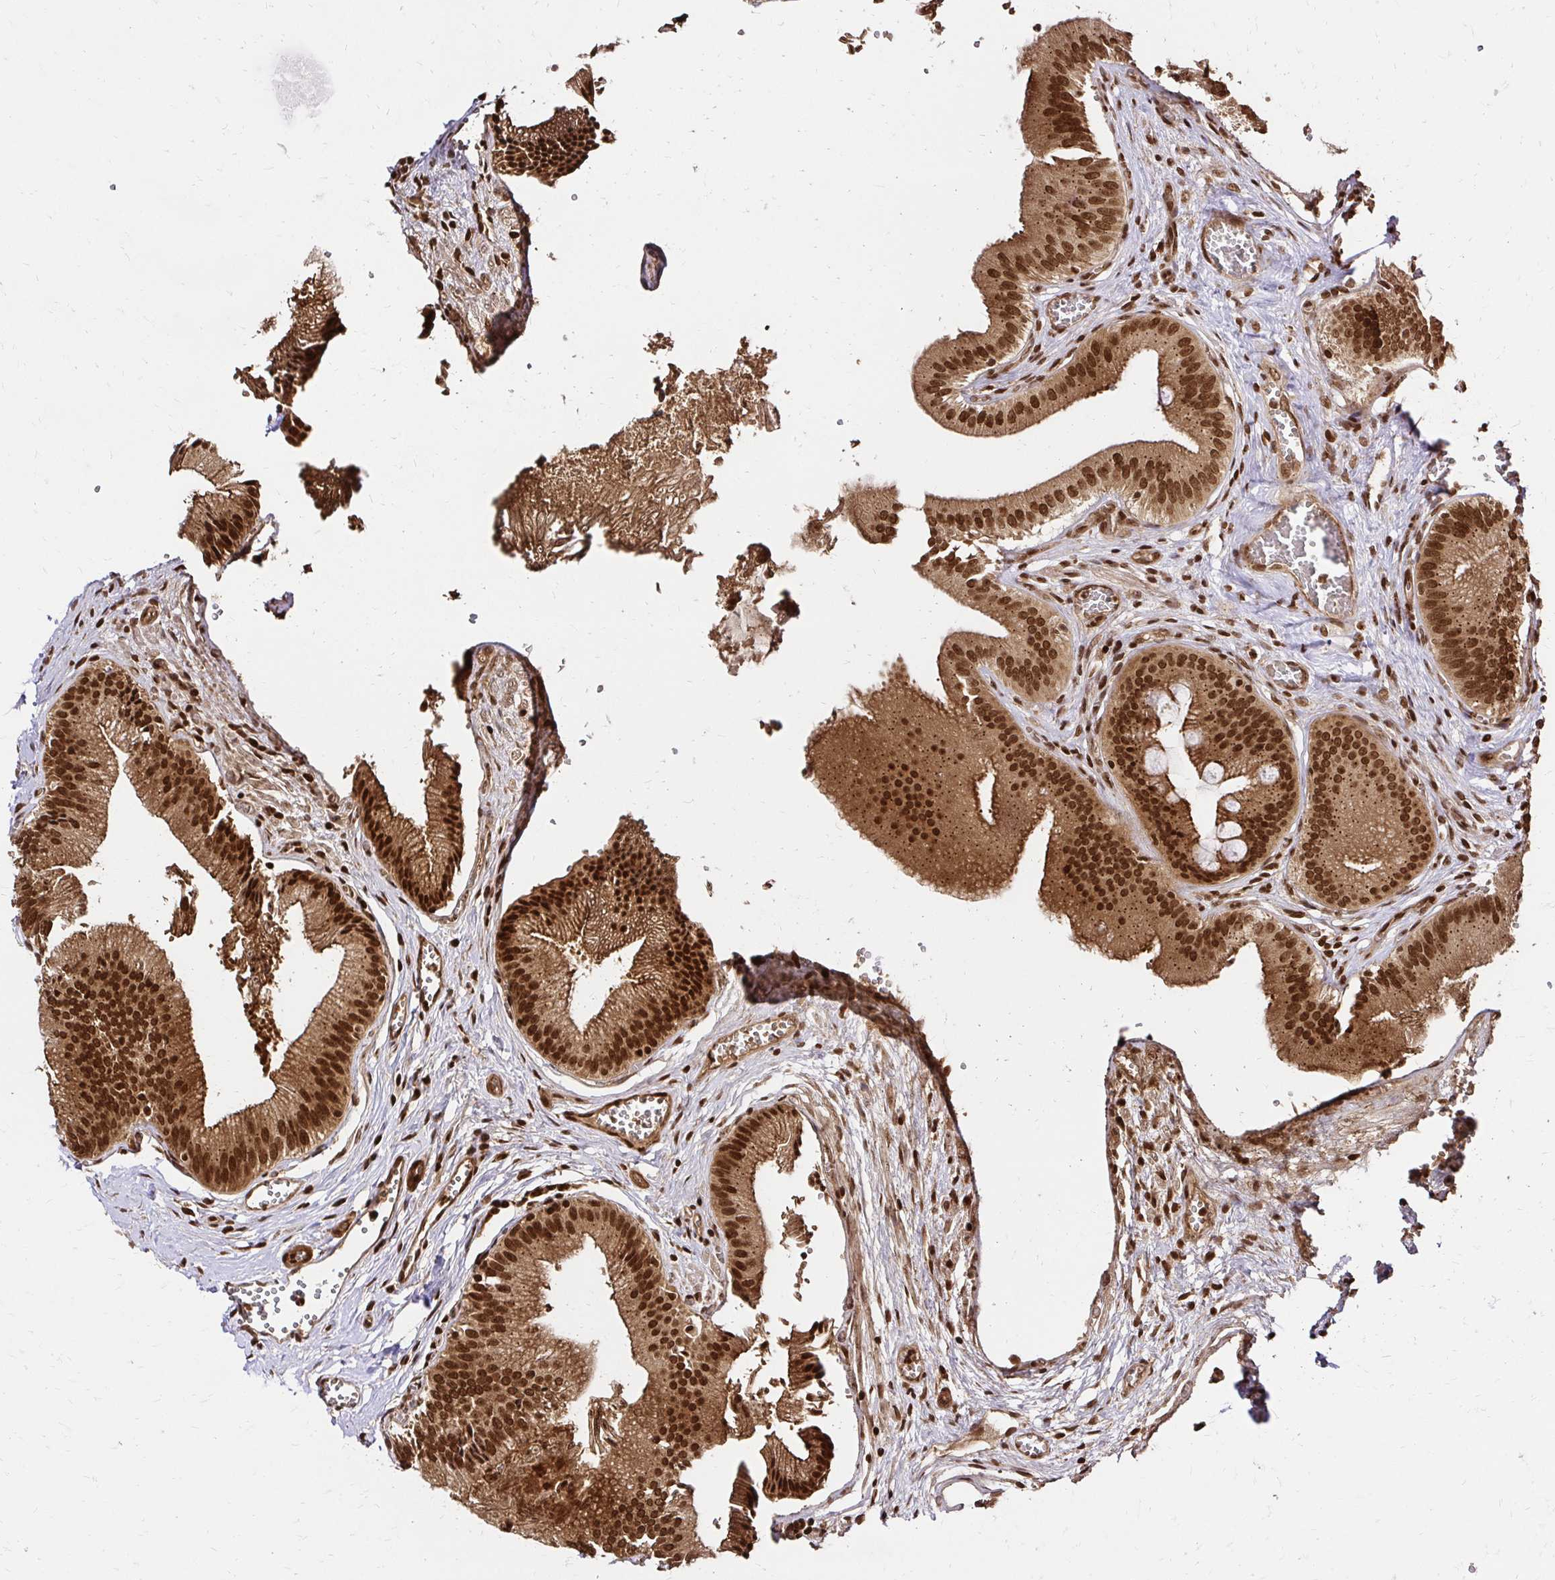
{"staining": {"intensity": "strong", "quantity": ">75%", "location": "cytoplasmic/membranous,nuclear"}, "tissue": "gallbladder", "cell_type": "Glandular cells", "image_type": "normal", "snomed": [{"axis": "morphology", "description": "Normal tissue, NOS"}, {"axis": "topography", "description": "Gallbladder"}], "caption": "An image of human gallbladder stained for a protein reveals strong cytoplasmic/membranous,nuclear brown staining in glandular cells. The protein of interest is stained brown, and the nuclei are stained in blue (DAB (3,3'-diaminobenzidine) IHC with brightfield microscopy, high magnification).", "gene": "GLYR1", "patient": {"sex": "male", "age": 17}}